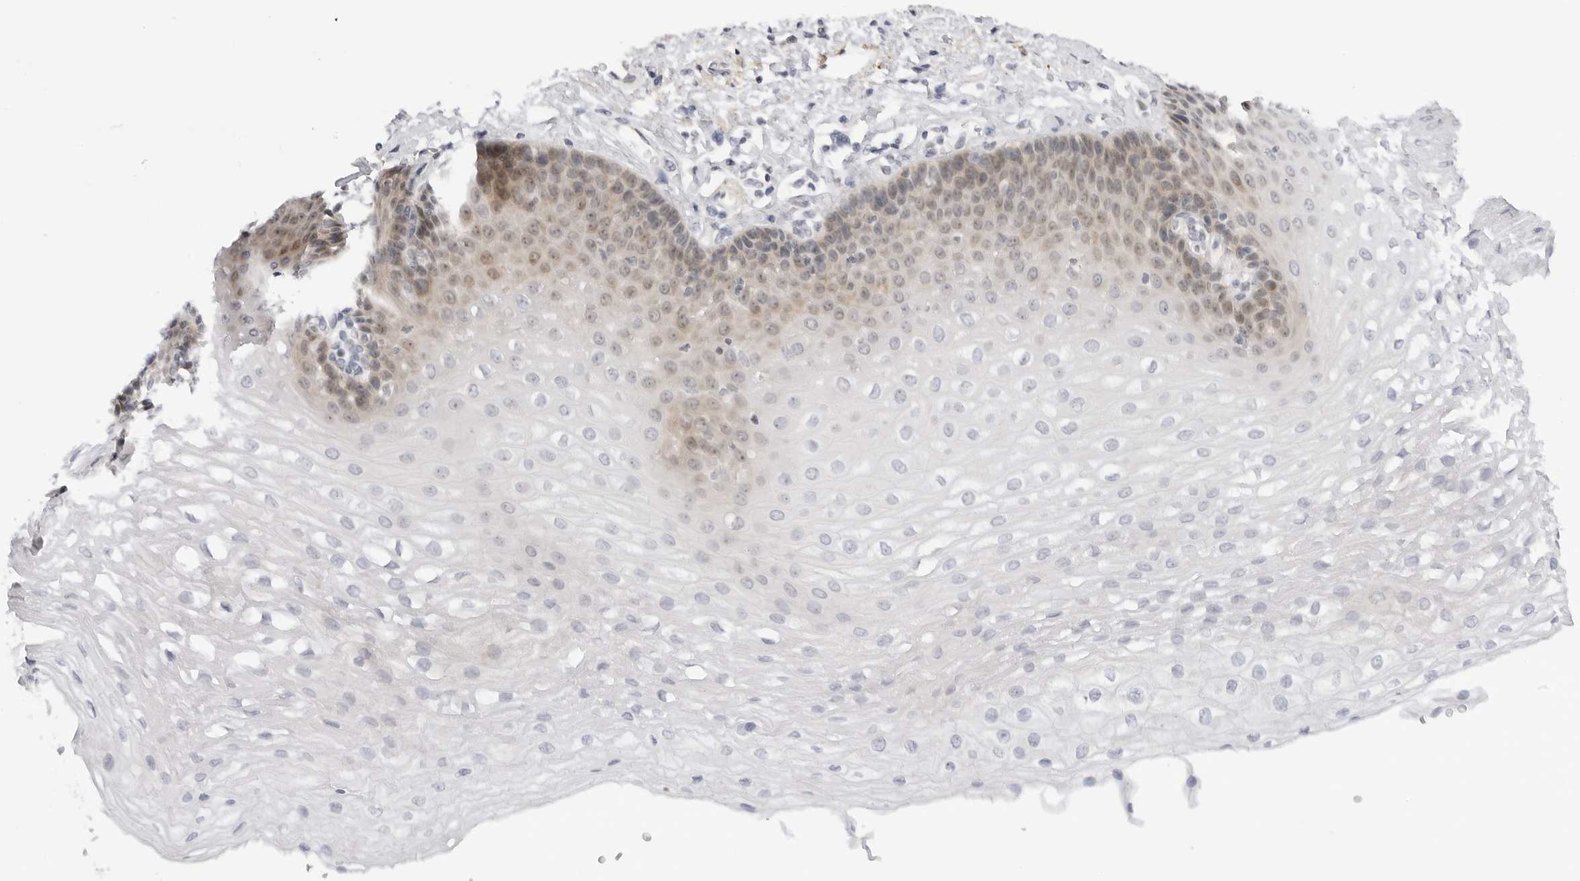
{"staining": {"intensity": "moderate", "quantity": "<25%", "location": "cytoplasmic/membranous,nuclear"}, "tissue": "esophagus", "cell_type": "Squamous epithelial cells", "image_type": "normal", "snomed": [{"axis": "morphology", "description": "Normal tissue, NOS"}, {"axis": "topography", "description": "Esophagus"}], "caption": "A brown stain shows moderate cytoplasmic/membranous,nuclear expression of a protein in squamous epithelial cells of normal esophagus.", "gene": "MAP2K5", "patient": {"sex": "female", "age": 66}}